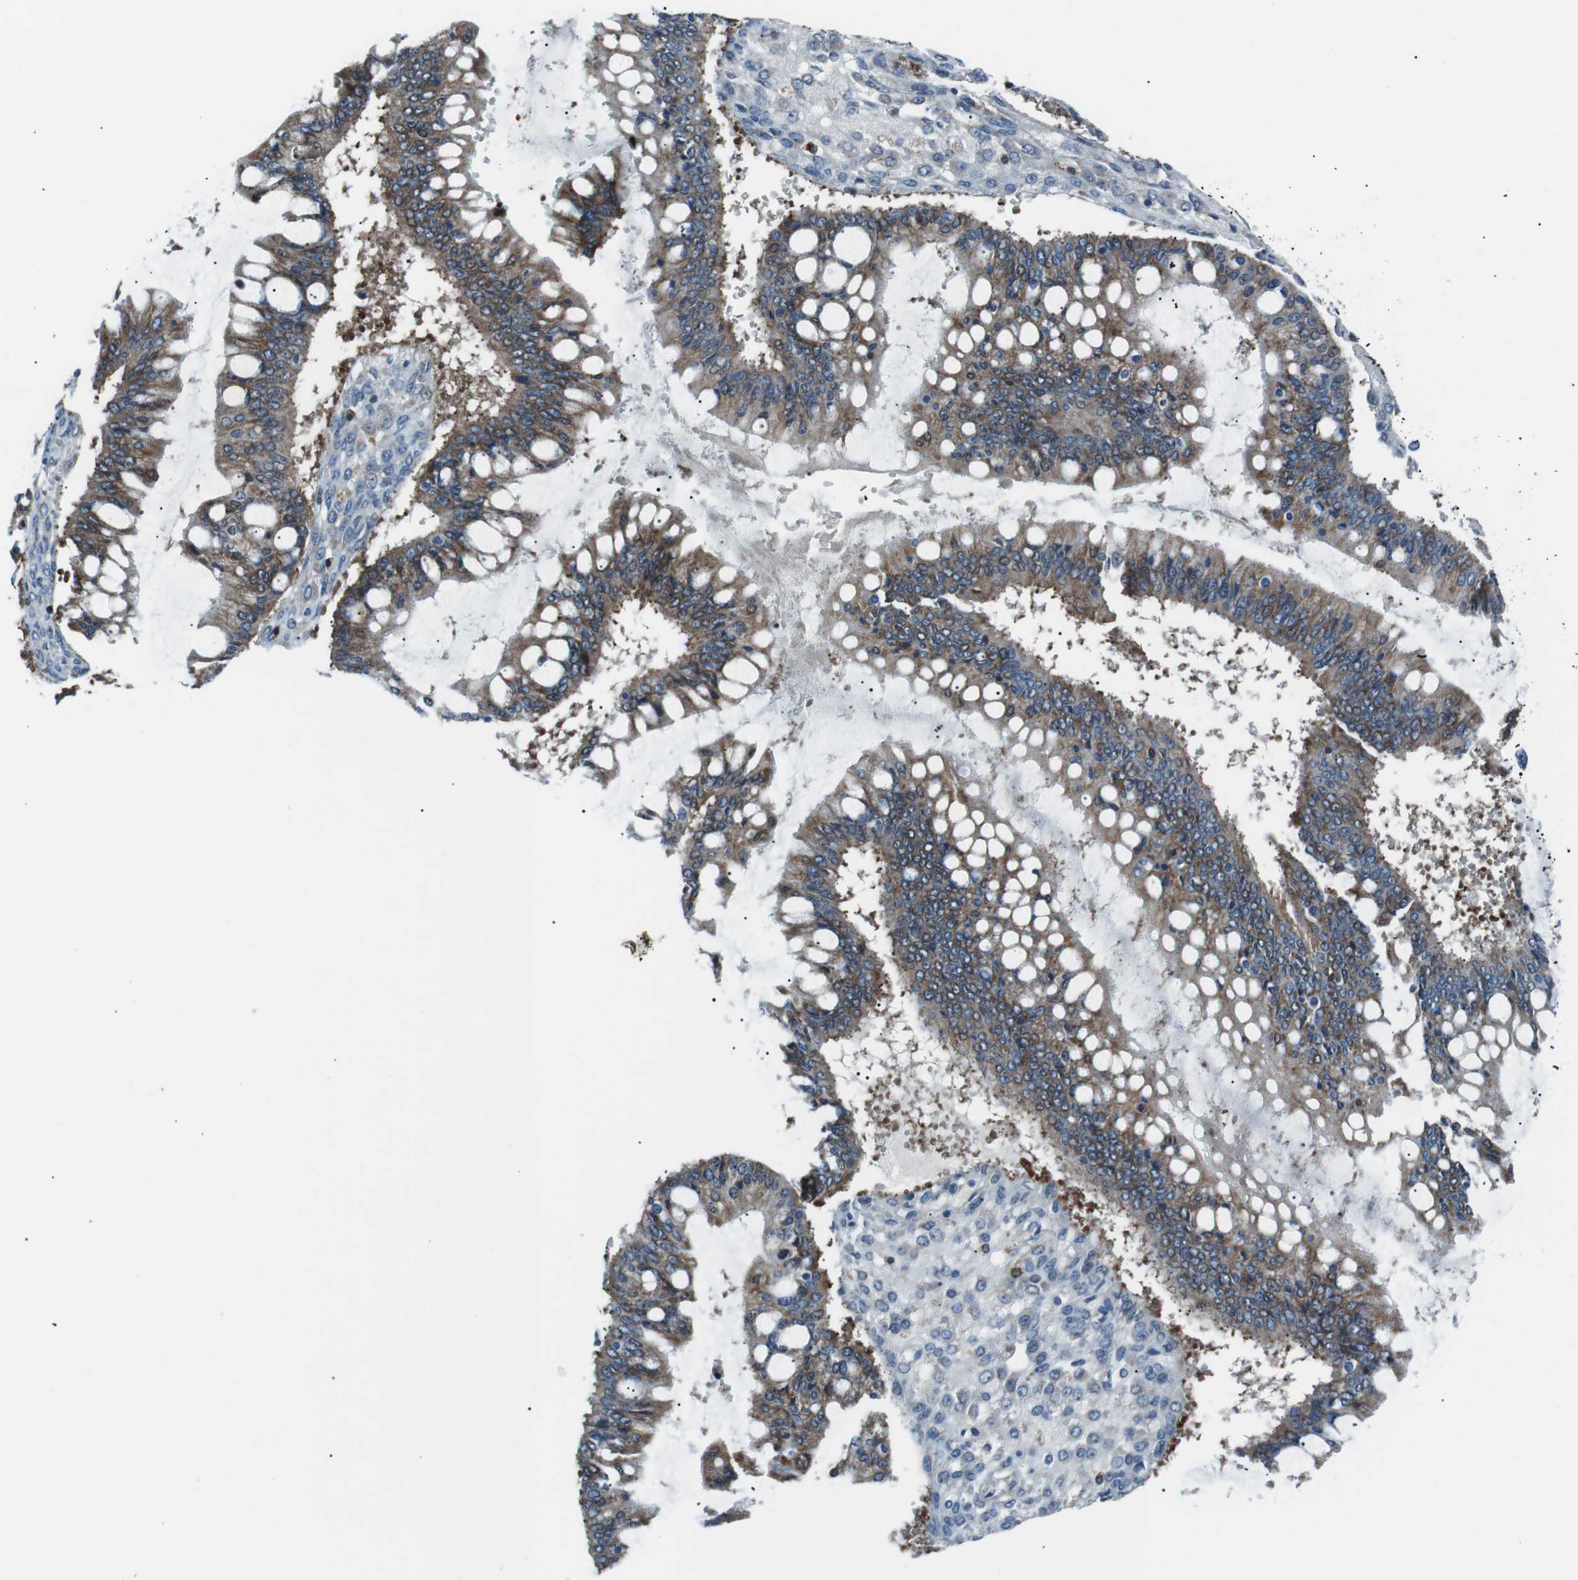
{"staining": {"intensity": "moderate", "quantity": "25%-75%", "location": "cytoplasmic/membranous"}, "tissue": "ovarian cancer", "cell_type": "Tumor cells", "image_type": "cancer", "snomed": [{"axis": "morphology", "description": "Cystadenocarcinoma, mucinous, NOS"}, {"axis": "topography", "description": "Ovary"}], "caption": "This image demonstrates IHC staining of human ovarian cancer, with medium moderate cytoplasmic/membranous expression in approximately 25%-75% of tumor cells.", "gene": "BLNK", "patient": {"sex": "female", "age": 73}}